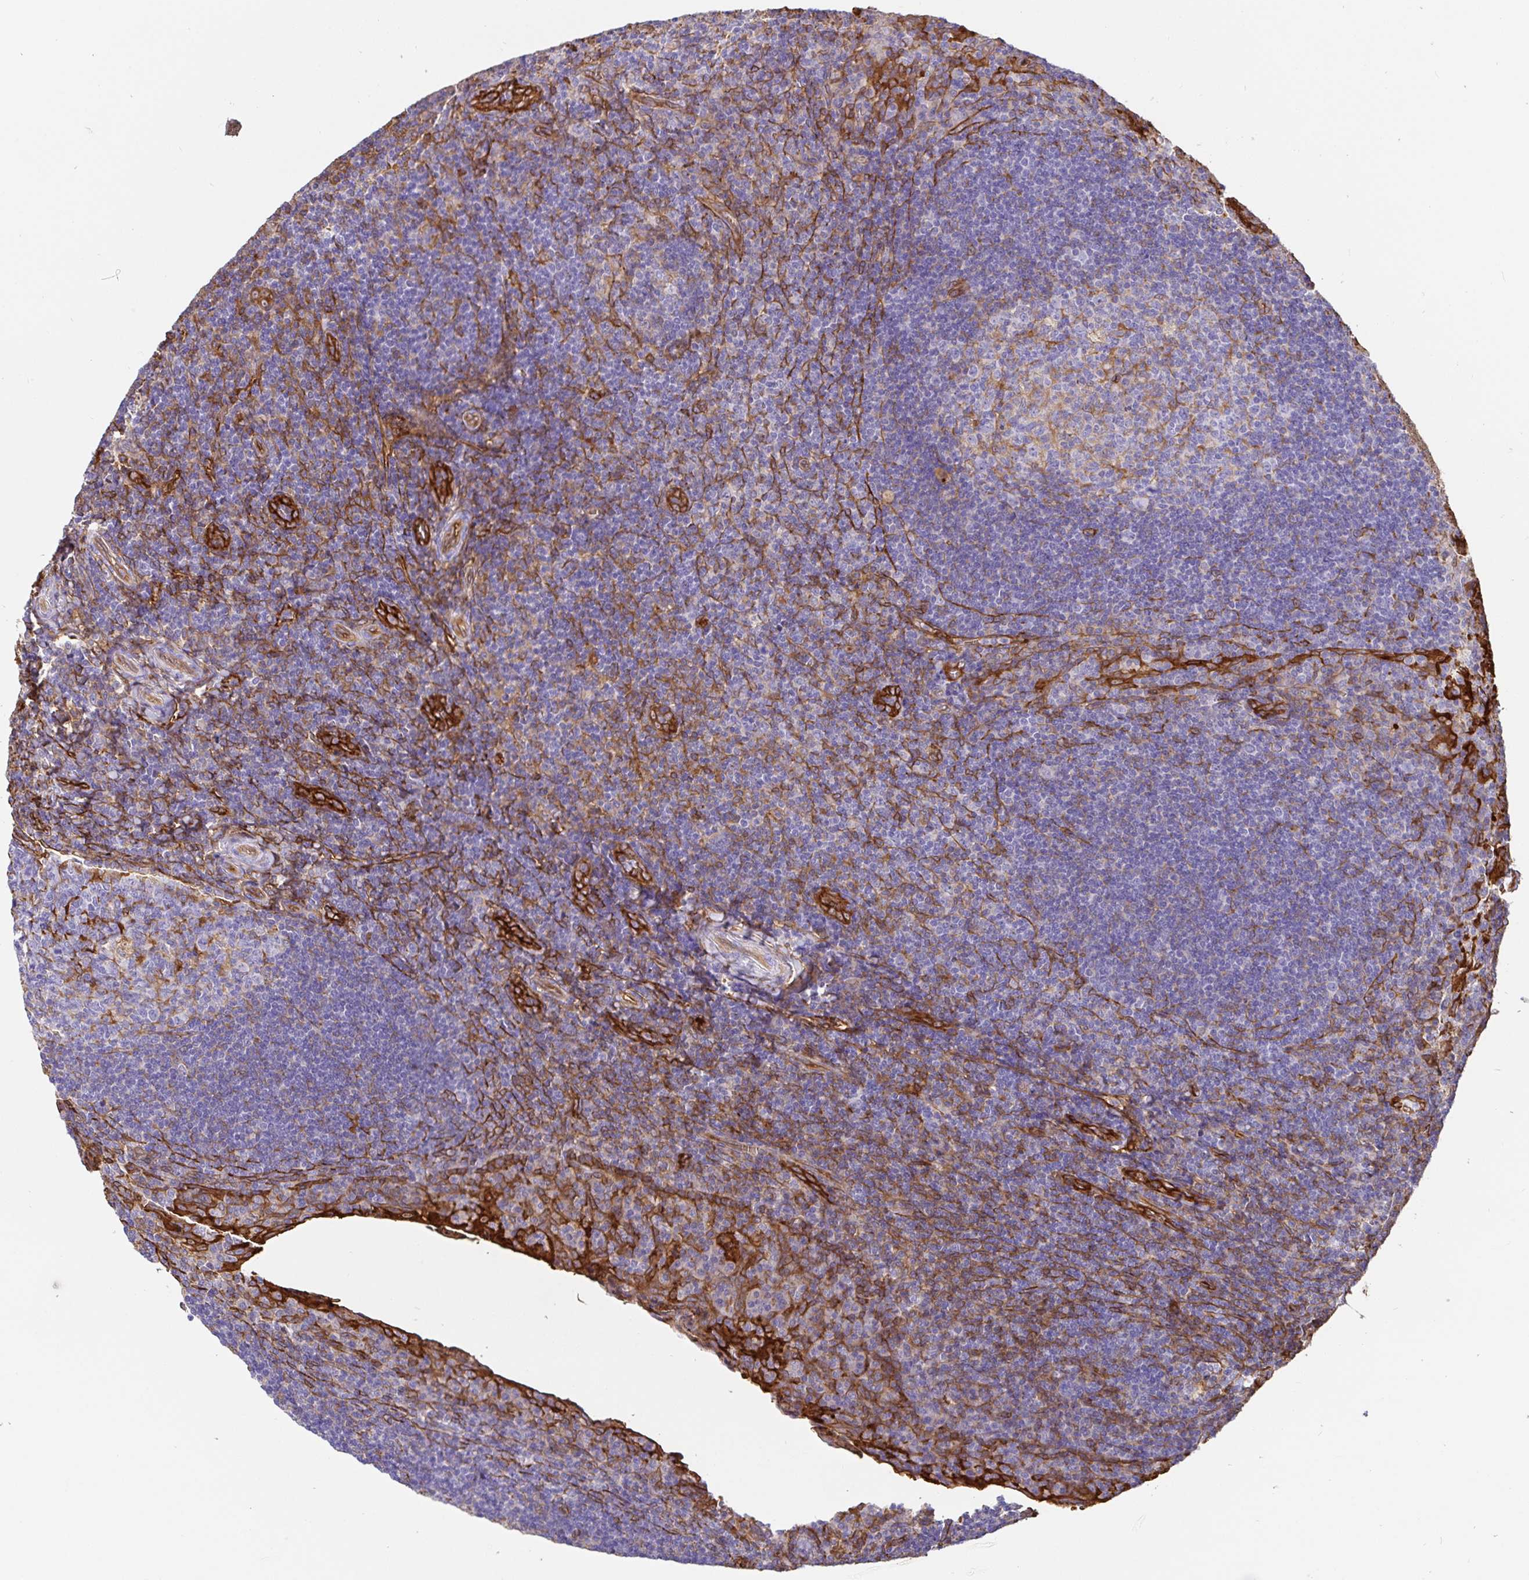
{"staining": {"intensity": "moderate", "quantity": "<25%", "location": "cytoplasmic/membranous"}, "tissue": "tonsil", "cell_type": "Germinal center cells", "image_type": "normal", "snomed": [{"axis": "morphology", "description": "Normal tissue, NOS"}, {"axis": "topography", "description": "Tonsil"}], "caption": "Immunohistochemistry (IHC) photomicrograph of benign tonsil: tonsil stained using IHC demonstrates low levels of moderate protein expression localized specifically in the cytoplasmic/membranous of germinal center cells, appearing as a cytoplasmic/membranous brown color.", "gene": "ANXA2", "patient": {"sex": "male", "age": 17}}